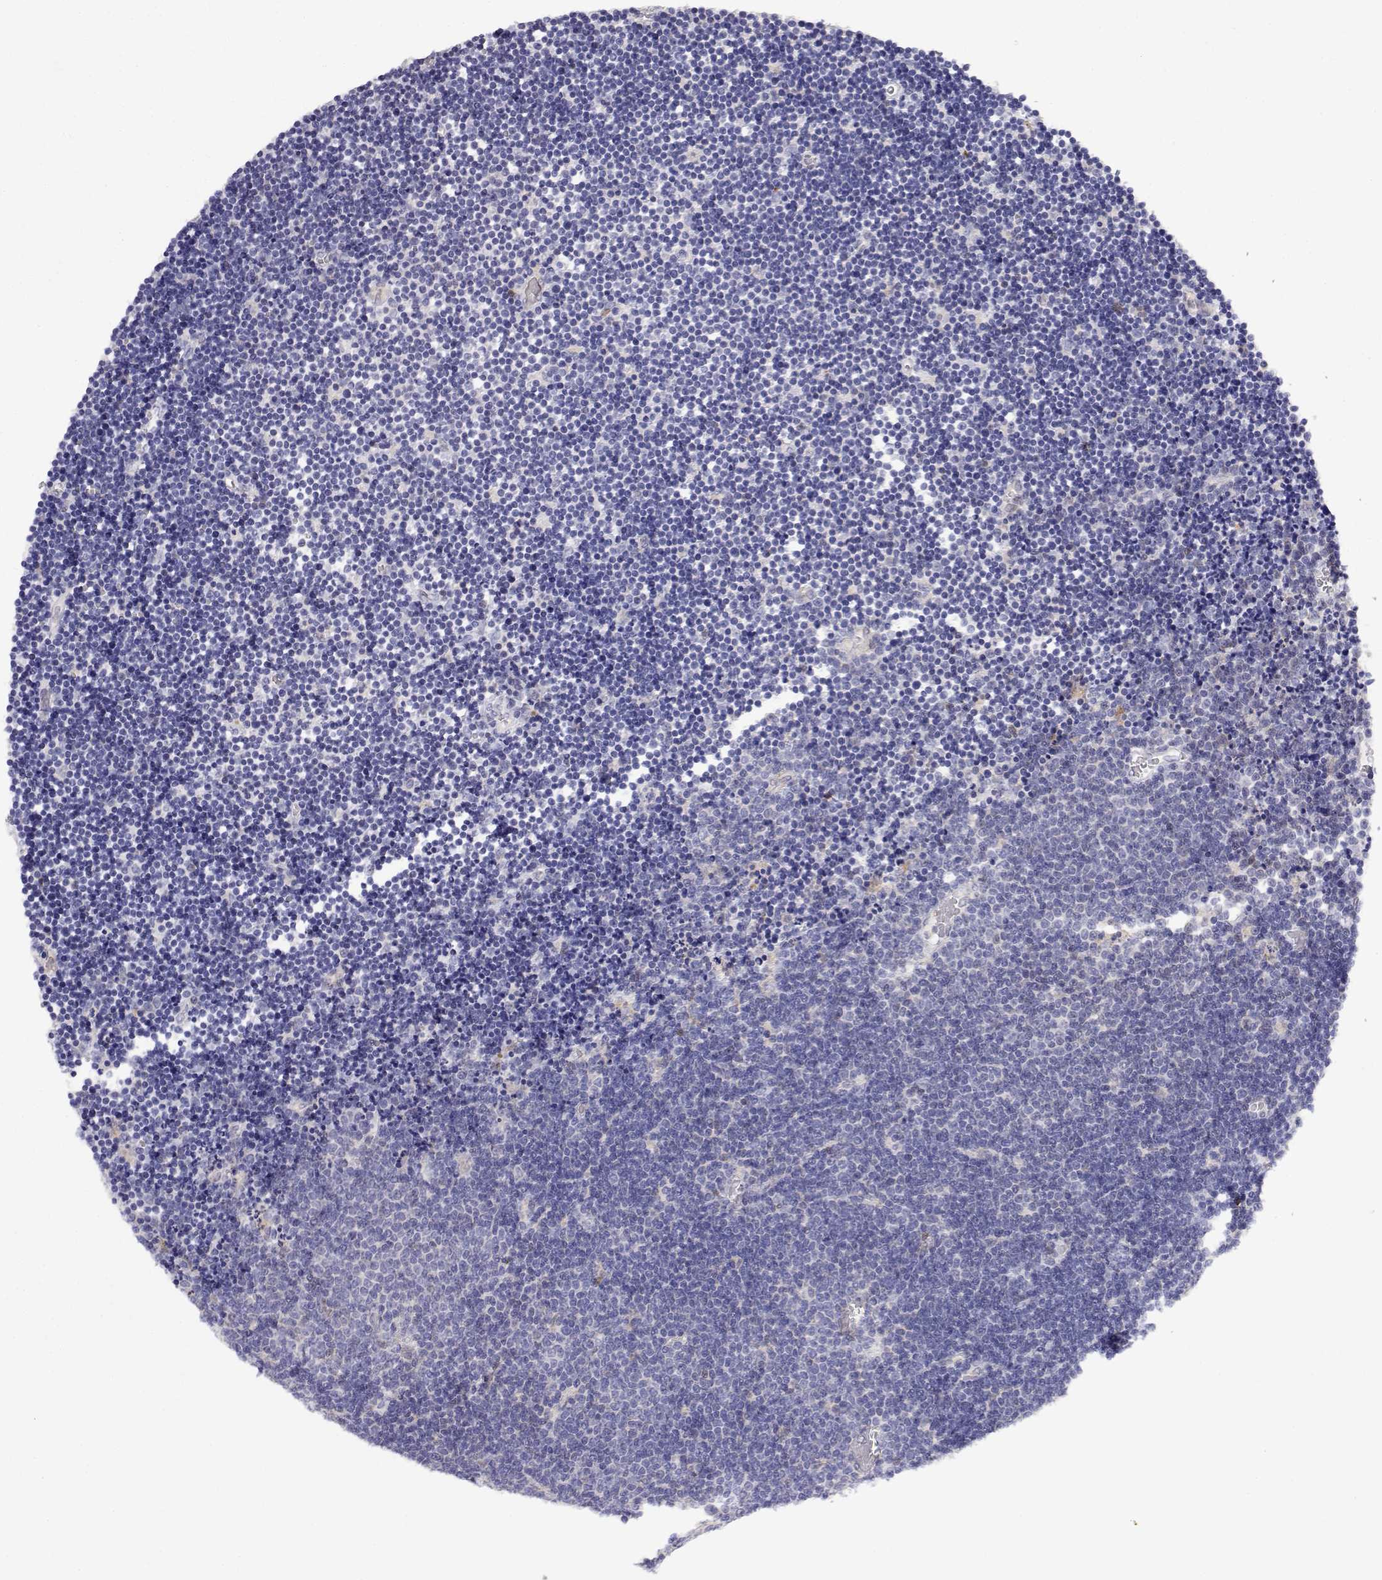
{"staining": {"intensity": "negative", "quantity": "none", "location": "none"}, "tissue": "lymphoma", "cell_type": "Tumor cells", "image_type": "cancer", "snomed": [{"axis": "morphology", "description": "Malignant lymphoma, non-Hodgkin's type, Low grade"}, {"axis": "topography", "description": "Brain"}], "caption": "The photomicrograph demonstrates no significant positivity in tumor cells of low-grade malignant lymphoma, non-Hodgkin's type.", "gene": "ADA", "patient": {"sex": "female", "age": 66}}